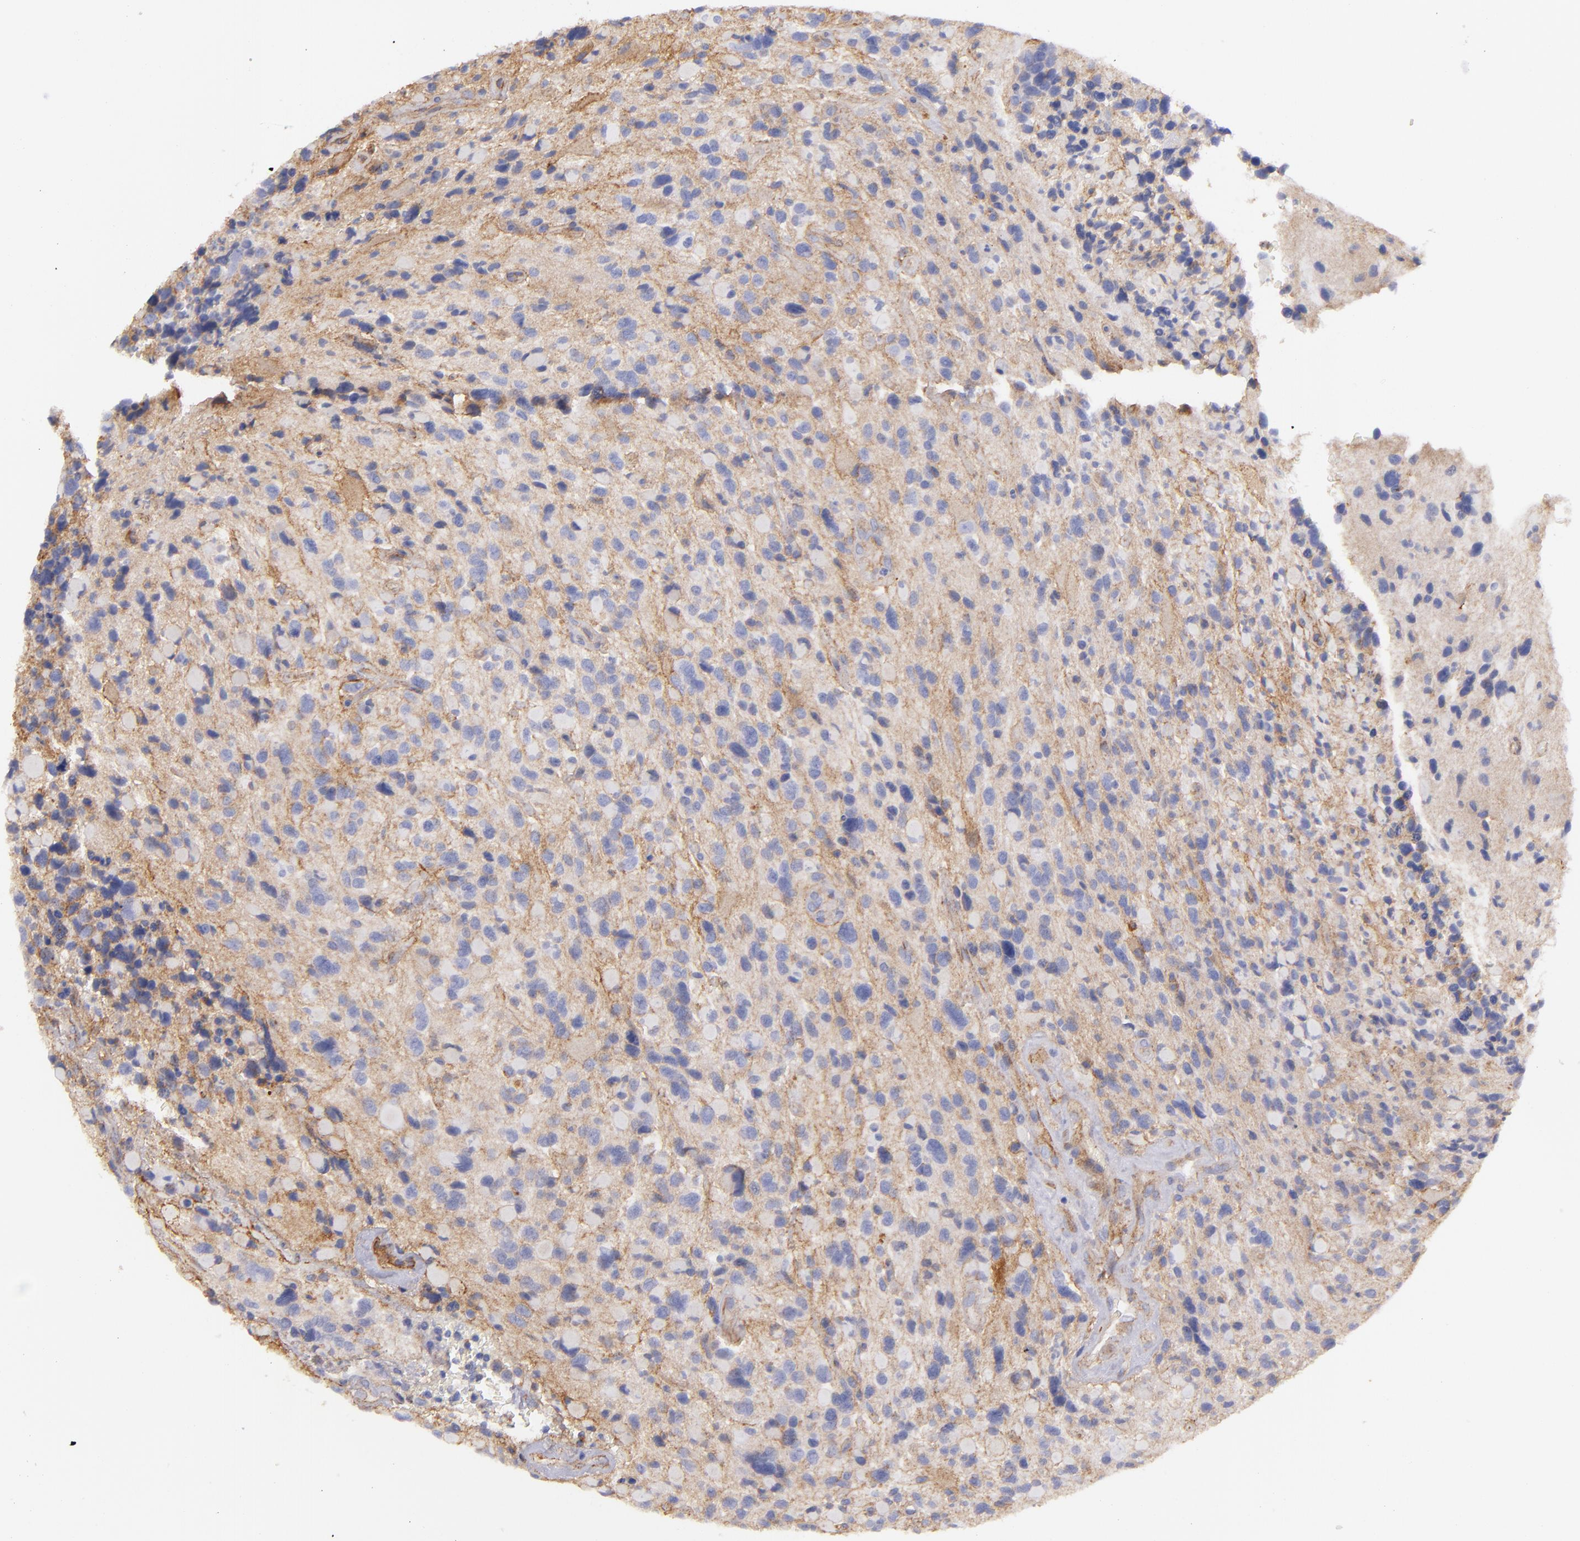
{"staining": {"intensity": "negative", "quantity": "none", "location": "none"}, "tissue": "glioma", "cell_type": "Tumor cells", "image_type": "cancer", "snomed": [{"axis": "morphology", "description": "Glioma, malignant, High grade"}, {"axis": "topography", "description": "Brain"}], "caption": "Glioma was stained to show a protein in brown. There is no significant expression in tumor cells. The staining was performed using DAB to visualize the protein expression in brown, while the nuclei were stained in blue with hematoxylin (Magnification: 20x).", "gene": "CD151", "patient": {"sex": "female", "age": 37}}